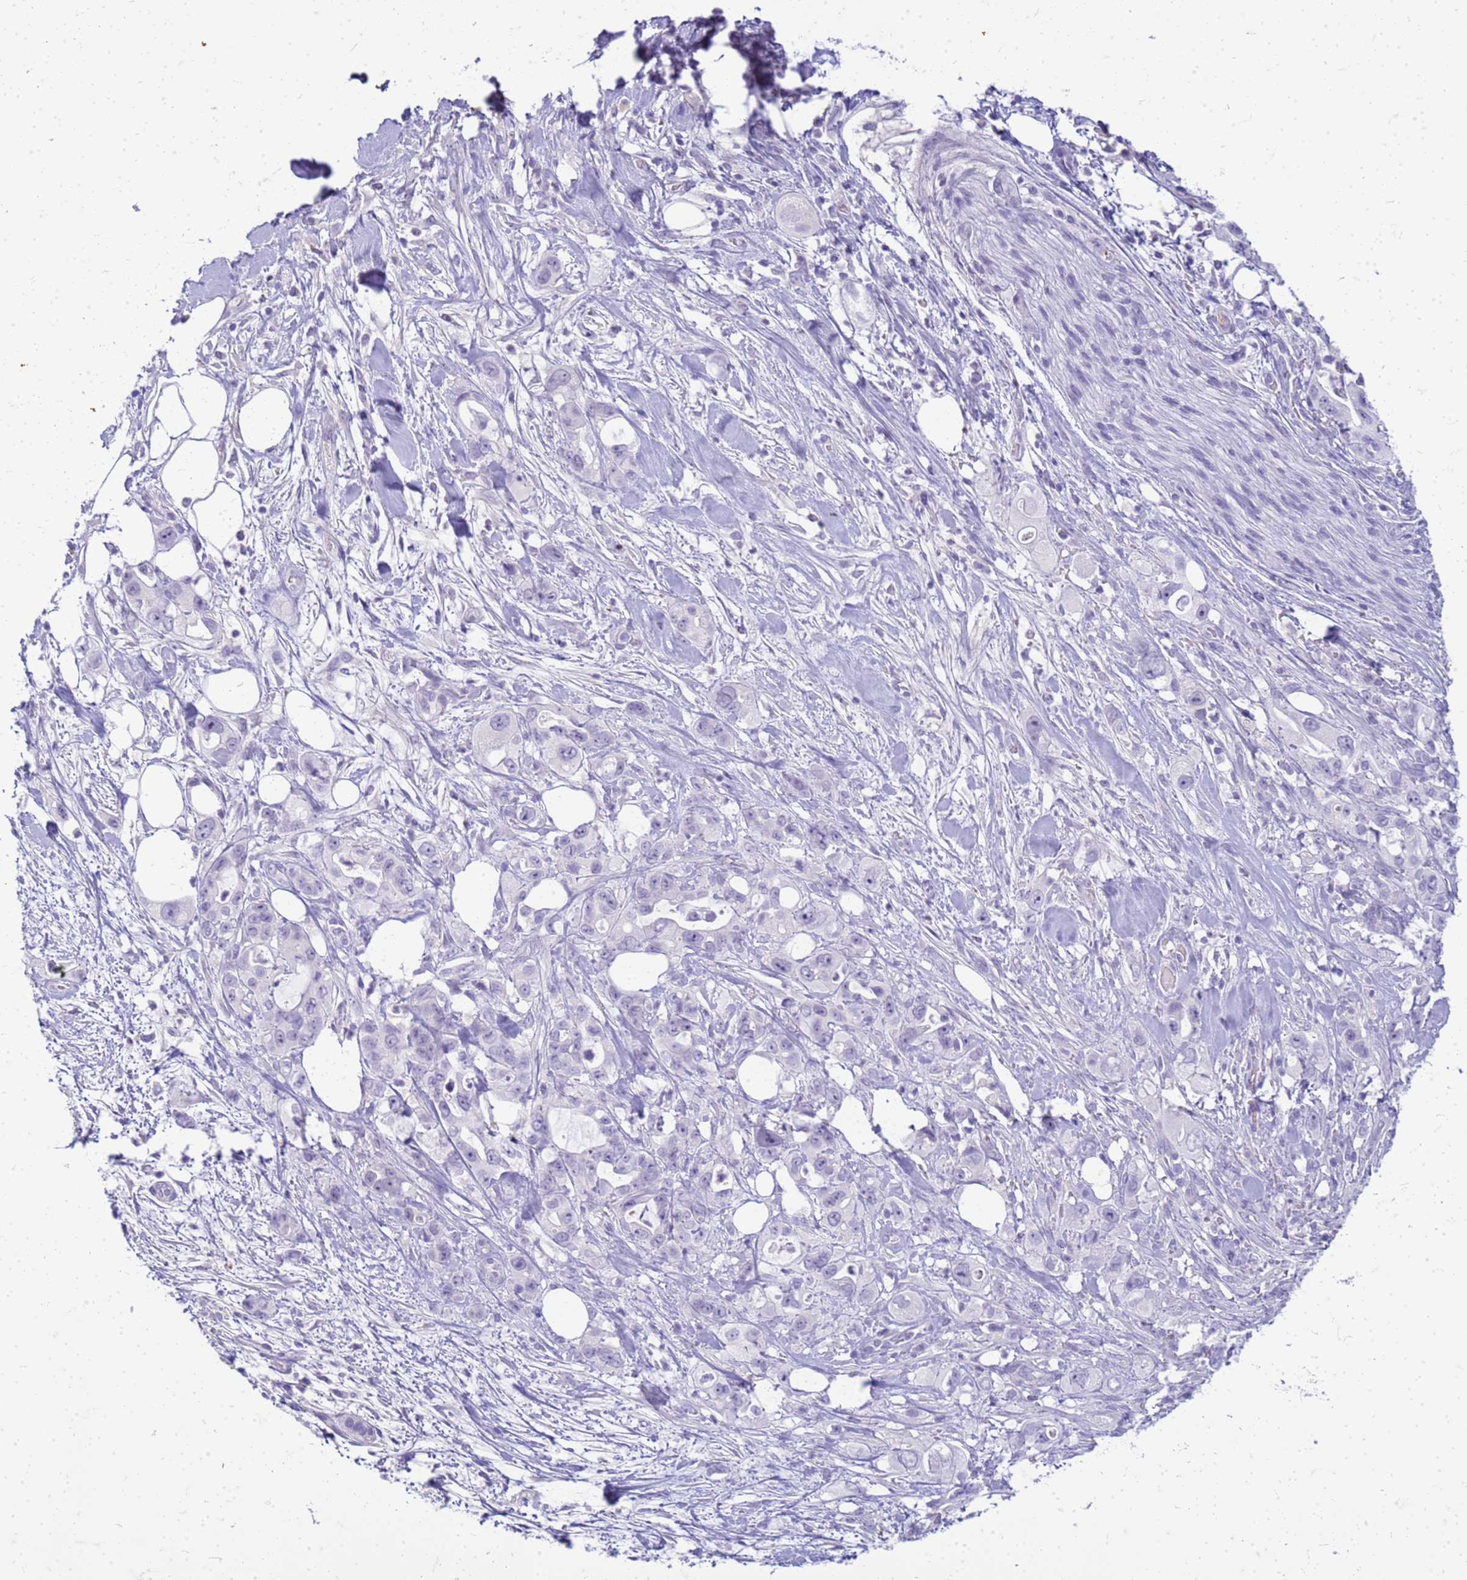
{"staining": {"intensity": "negative", "quantity": "none", "location": "none"}, "tissue": "pancreatic cancer", "cell_type": "Tumor cells", "image_type": "cancer", "snomed": [{"axis": "morphology", "description": "Adenocarcinoma, NOS"}, {"axis": "topography", "description": "Pancreas"}], "caption": "A histopathology image of human pancreatic cancer is negative for staining in tumor cells. (DAB (3,3'-diaminobenzidine) IHC, high magnification).", "gene": "CFAP100", "patient": {"sex": "female", "age": 61}}